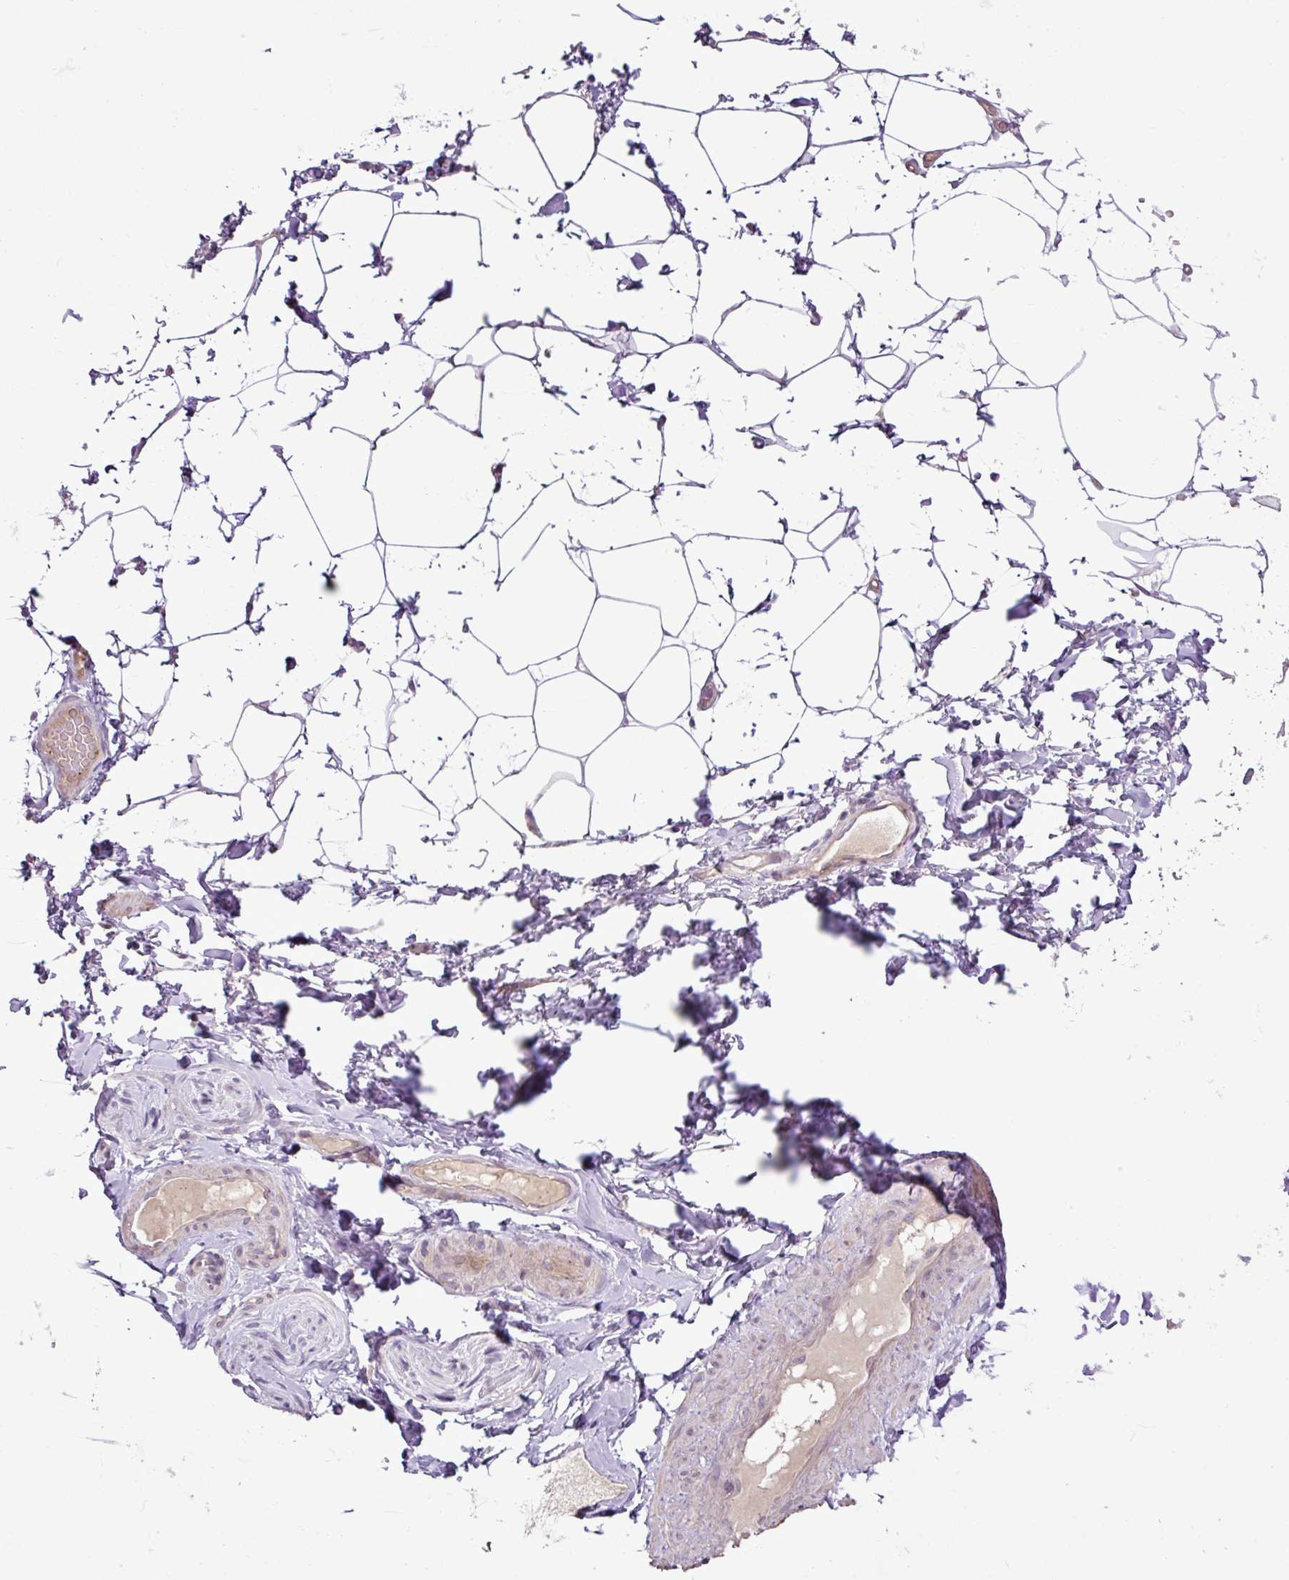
{"staining": {"intensity": "negative", "quantity": "none", "location": "none"}, "tissue": "adipose tissue", "cell_type": "Adipocytes", "image_type": "normal", "snomed": [{"axis": "morphology", "description": "Normal tissue, NOS"}, {"axis": "topography", "description": "Vascular tissue"}, {"axis": "topography", "description": "Peripheral nerve tissue"}], "caption": "Adipocytes are negative for brown protein staining in normal adipose tissue. (Brightfield microscopy of DAB (3,3'-diaminobenzidine) immunohistochemistry (IHC) at high magnification).", "gene": "DNAJB13", "patient": {"sex": "male", "age": 41}}